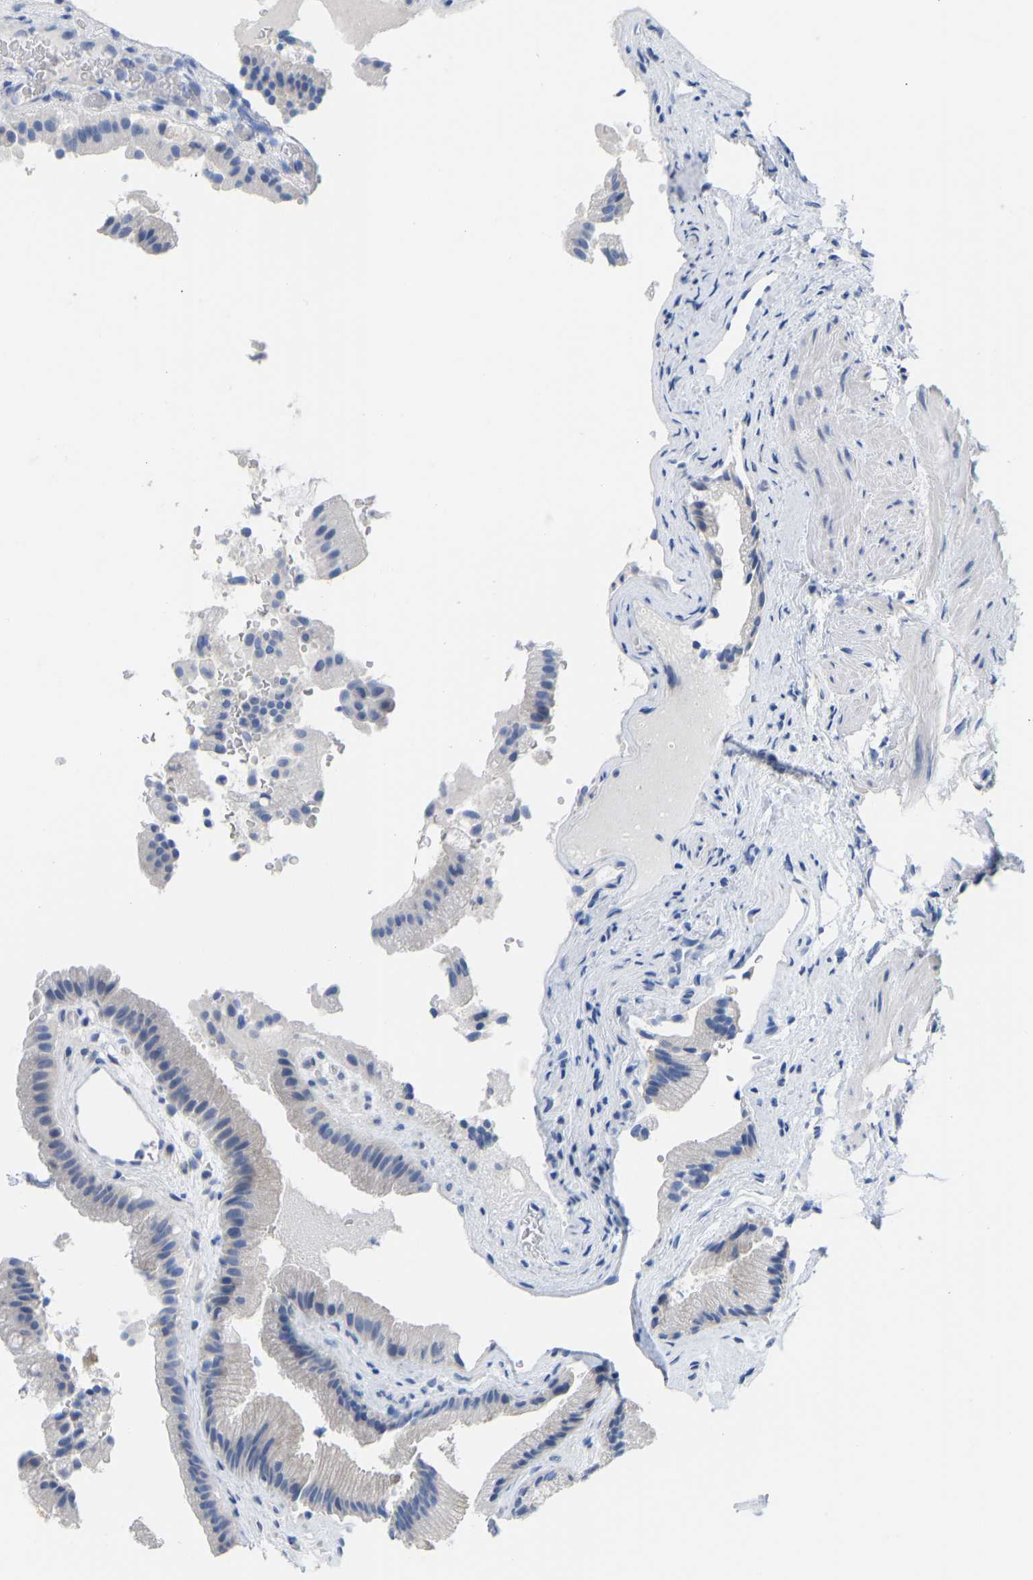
{"staining": {"intensity": "negative", "quantity": "none", "location": "none"}, "tissue": "gallbladder", "cell_type": "Glandular cells", "image_type": "normal", "snomed": [{"axis": "morphology", "description": "Normal tissue, NOS"}, {"axis": "topography", "description": "Gallbladder"}], "caption": "The photomicrograph demonstrates no staining of glandular cells in benign gallbladder.", "gene": "OLIG2", "patient": {"sex": "male", "age": 49}}